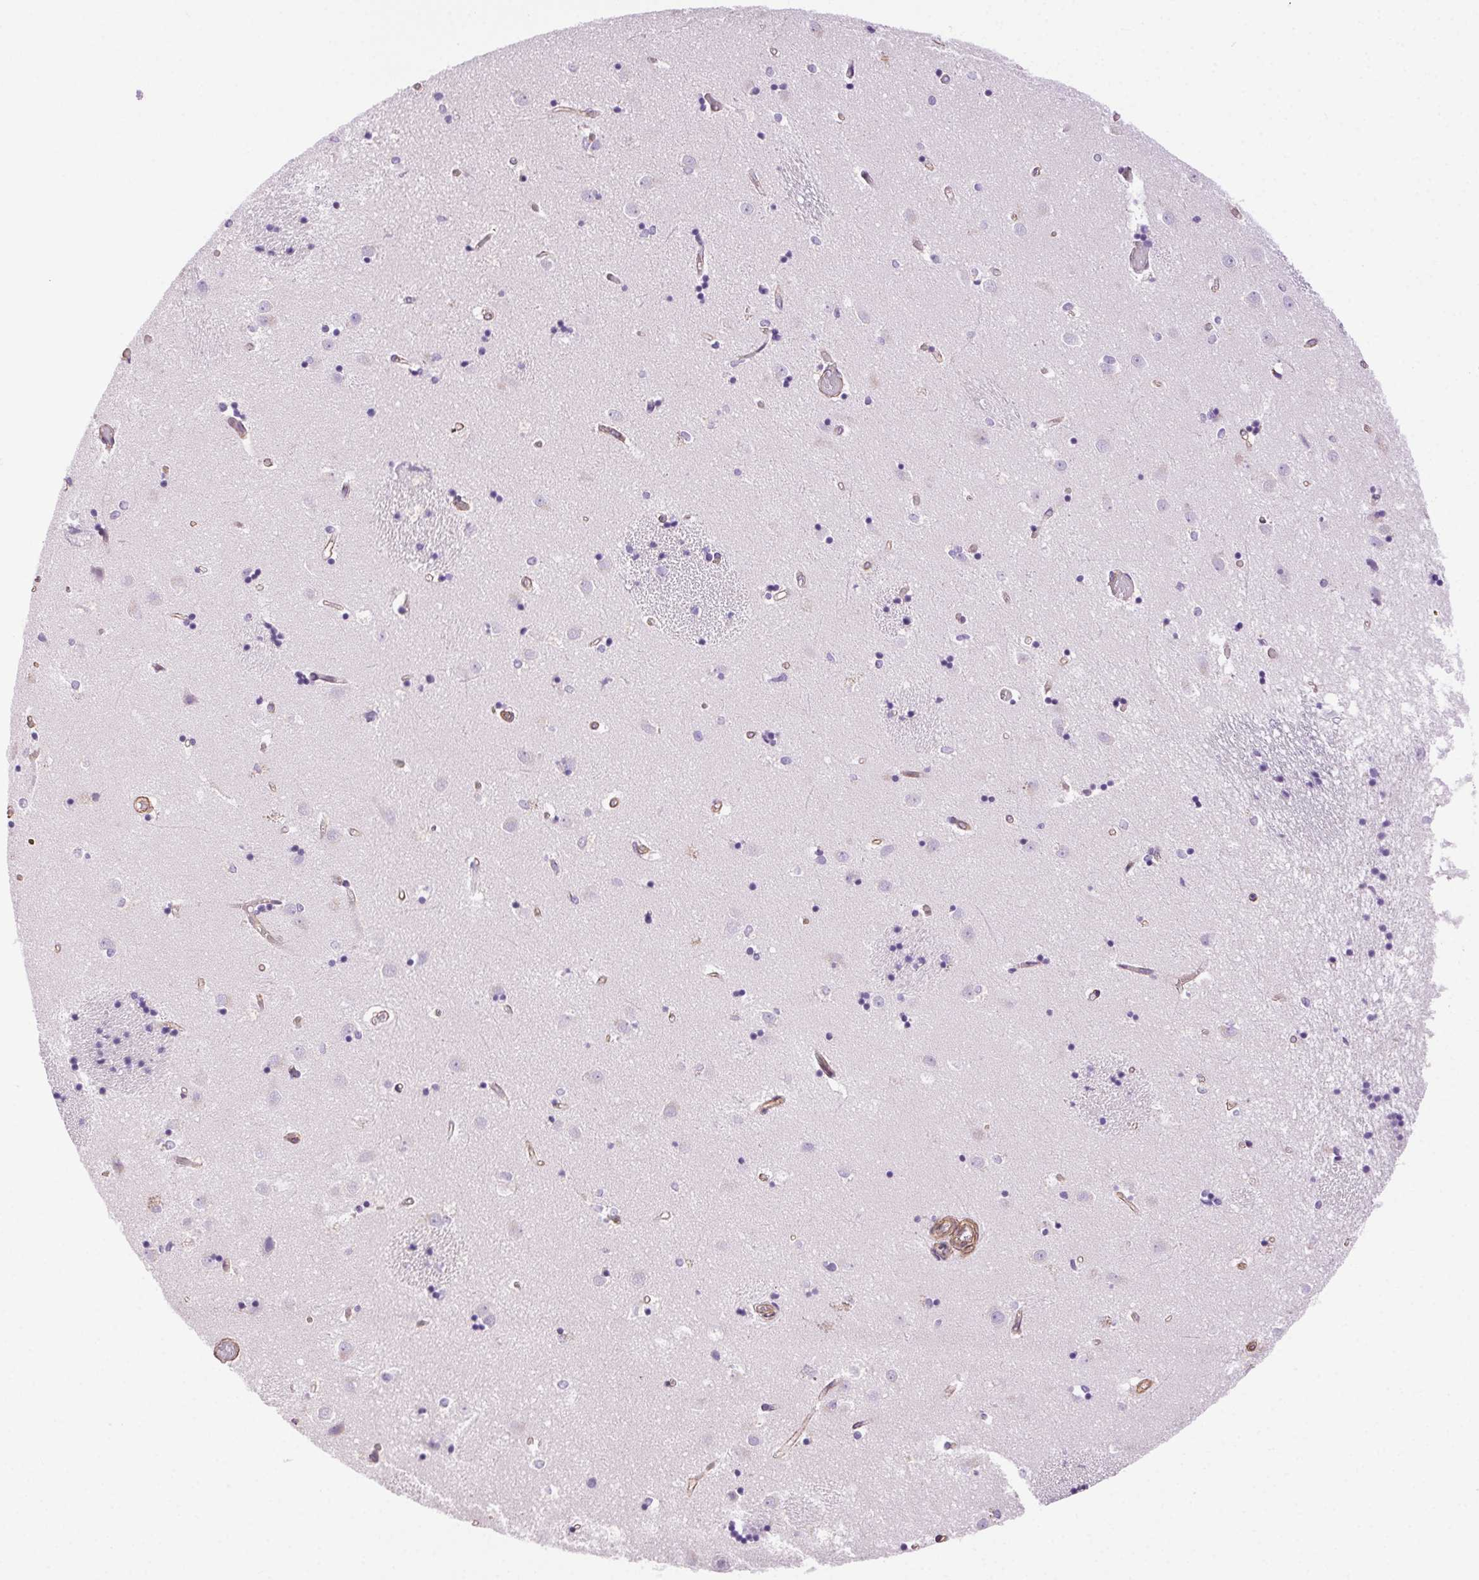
{"staining": {"intensity": "negative", "quantity": "none", "location": "none"}, "tissue": "caudate", "cell_type": "Glial cells", "image_type": "normal", "snomed": [{"axis": "morphology", "description": "Normal tissue, NOS"}, {"axis": "topography", "description": "Lateral ventricle wall"}], "caption": "Image shows no protein expression in glial cells of unremarkable caudate. (Immunohistochemistry (ihc), brightfield microscopy, high magnification).", "gene": "SHCBP1L", "patient": {"sex": "male", "age": 54}}